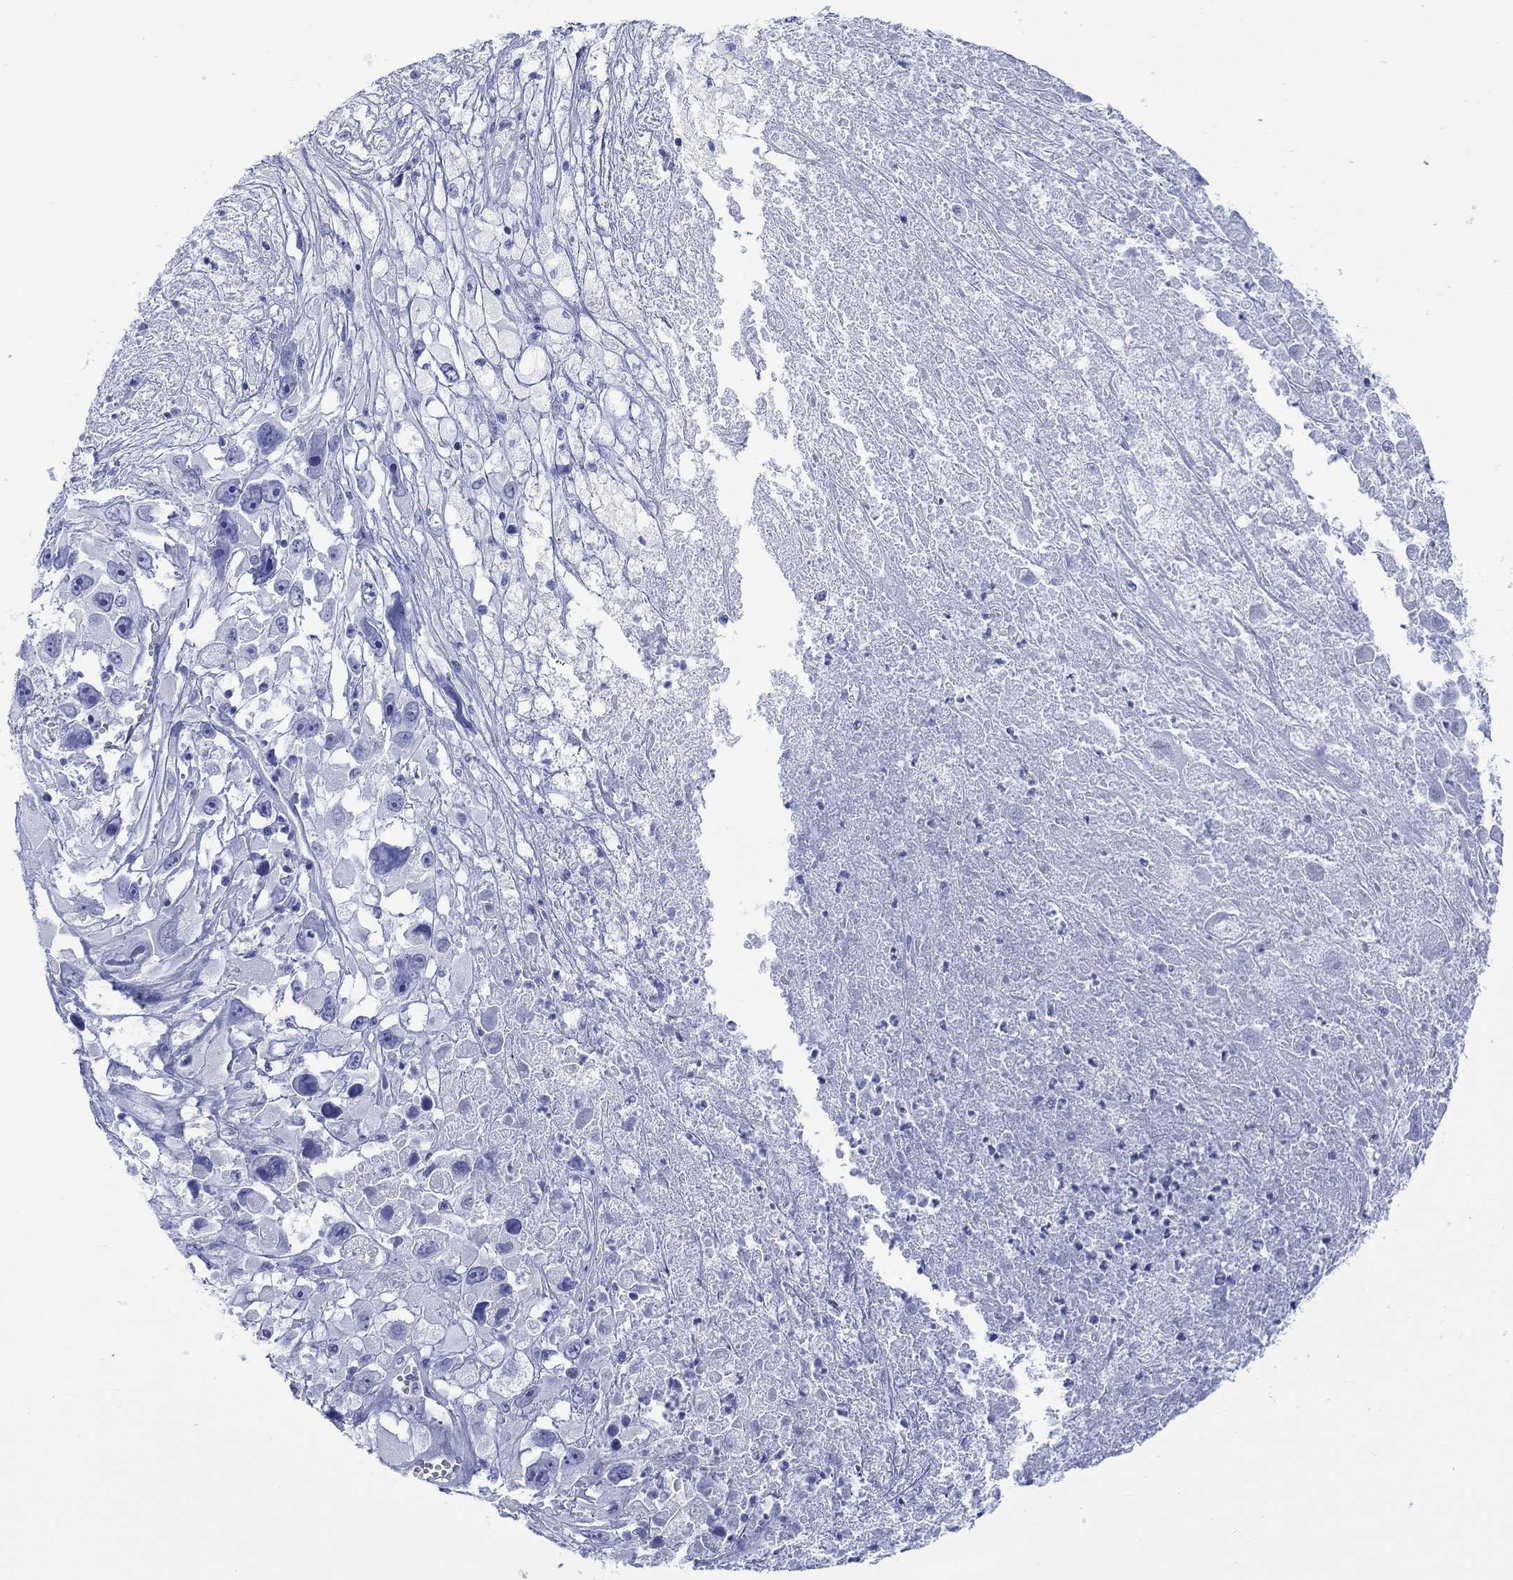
{"staining": {"intensity": "negative", "quantity": "none", "location": "none"}, "tissue": "melanoma", "cell_type": "Tumor cells", "image_type": "cancer", "snomed": [{"axis": "morphology", "description": "Malignant melanoma, Metastatic site"}, {"axis": "topography", "description": "Lymph node"}], "caption": "Protein analysis of malignant melanoma (metastatic site) demonstrates no significant positivity in tumor cells. Brightfield microscopy of immunohistochemistry (IHC) stained with DAB (3,3'-diaminobenzidine) (brown) and hematoxylin (blue), captured at high magnification.", "gene": "MSI1", "patient": {"sex": "male", "age": 50}}